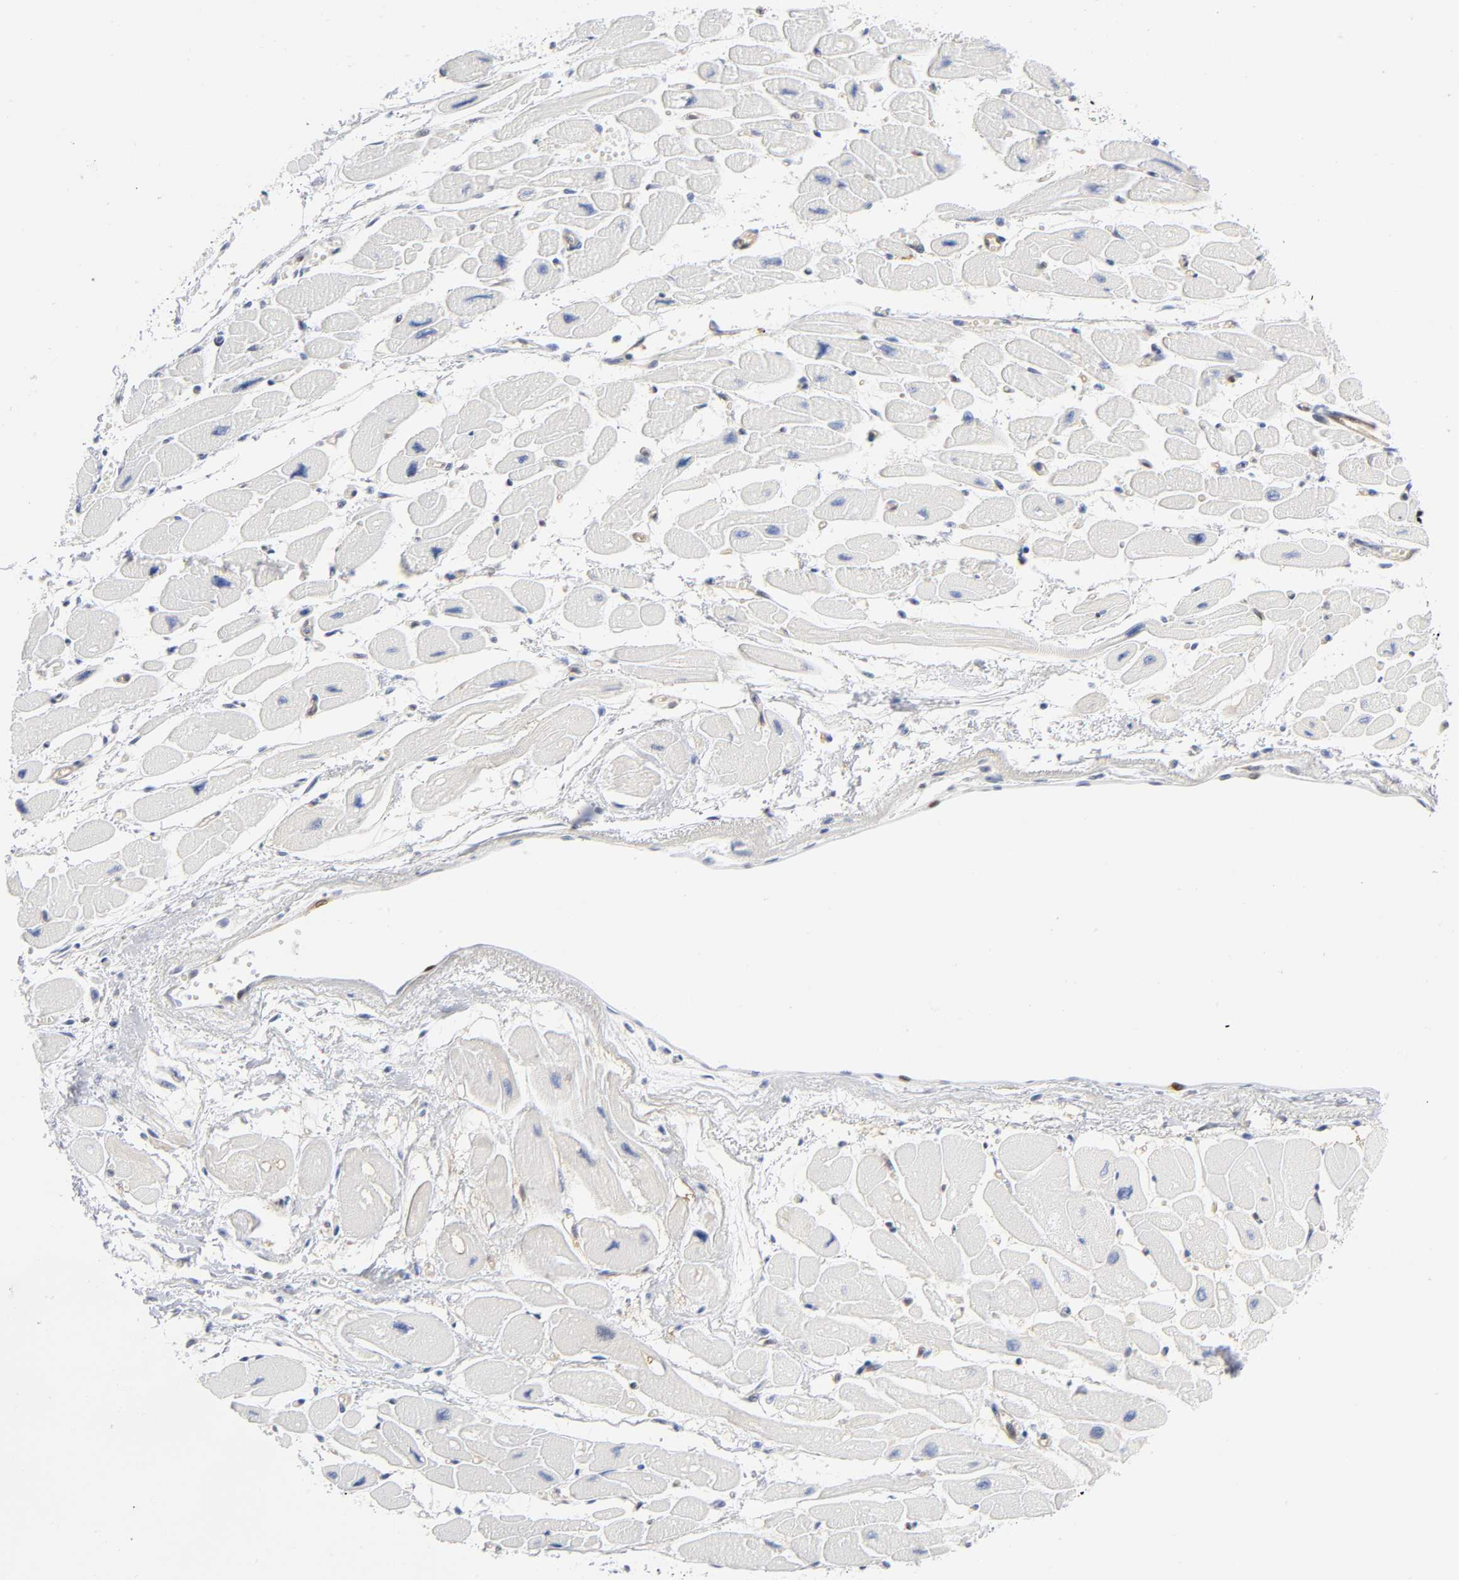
{"staining": {"intensity": "weak", "quantity": "<25%", "location": "cytoplasmic/membranous"}, "tissue": "heart muscle", "cell_type": "Cardiomyocytes", "image_type": "normal", "snomed": [{"axis": "morphology", "description": "Normal tissue, NOS"}, {"axis": "topography", "description": "Heart"}], "caption": "Photomicrograph shows no protein positivity in cardiomyocytes of benign heart muscle.", "gene": "DFFB", "patient": {"sex": "female", "age": 54}}